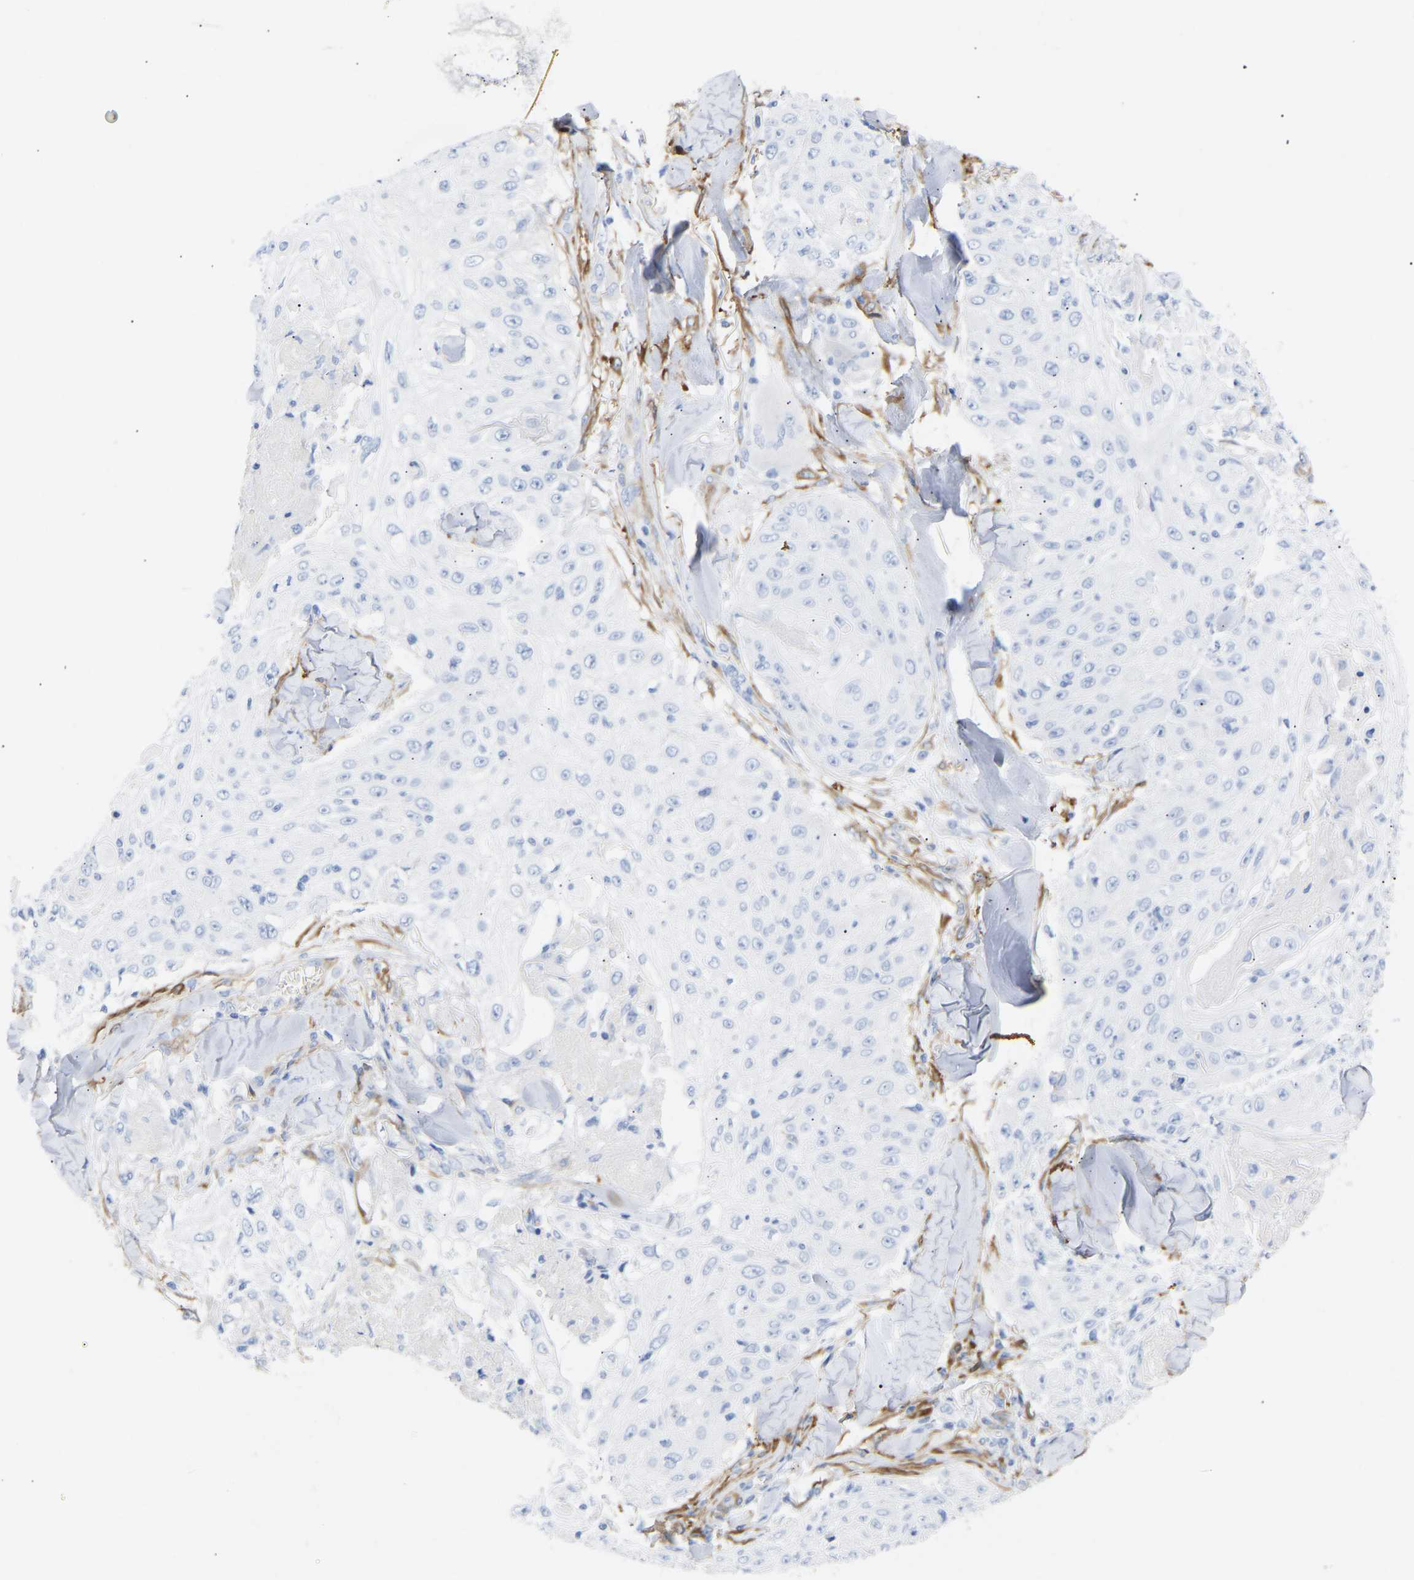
{"staining": {"intensity": "negative", "quantity": "none", "location": "none"}, "tissue": "skin cancer", "cell_type": "Tumor cells", "image_type": "cancer", "snomed": [{"axis": "morphology", "description": "Squamous cell carcinoma, NOS"}, {"axis": "topography", "description": "Skin"}], "caption": "A histopathology image of skin cancer (squamous cell carcinoma) stained for a protein exhibits no brown staining in tumor cells.", "gene": "AMPH", "patient": {"sex": "male", "age": 86}}